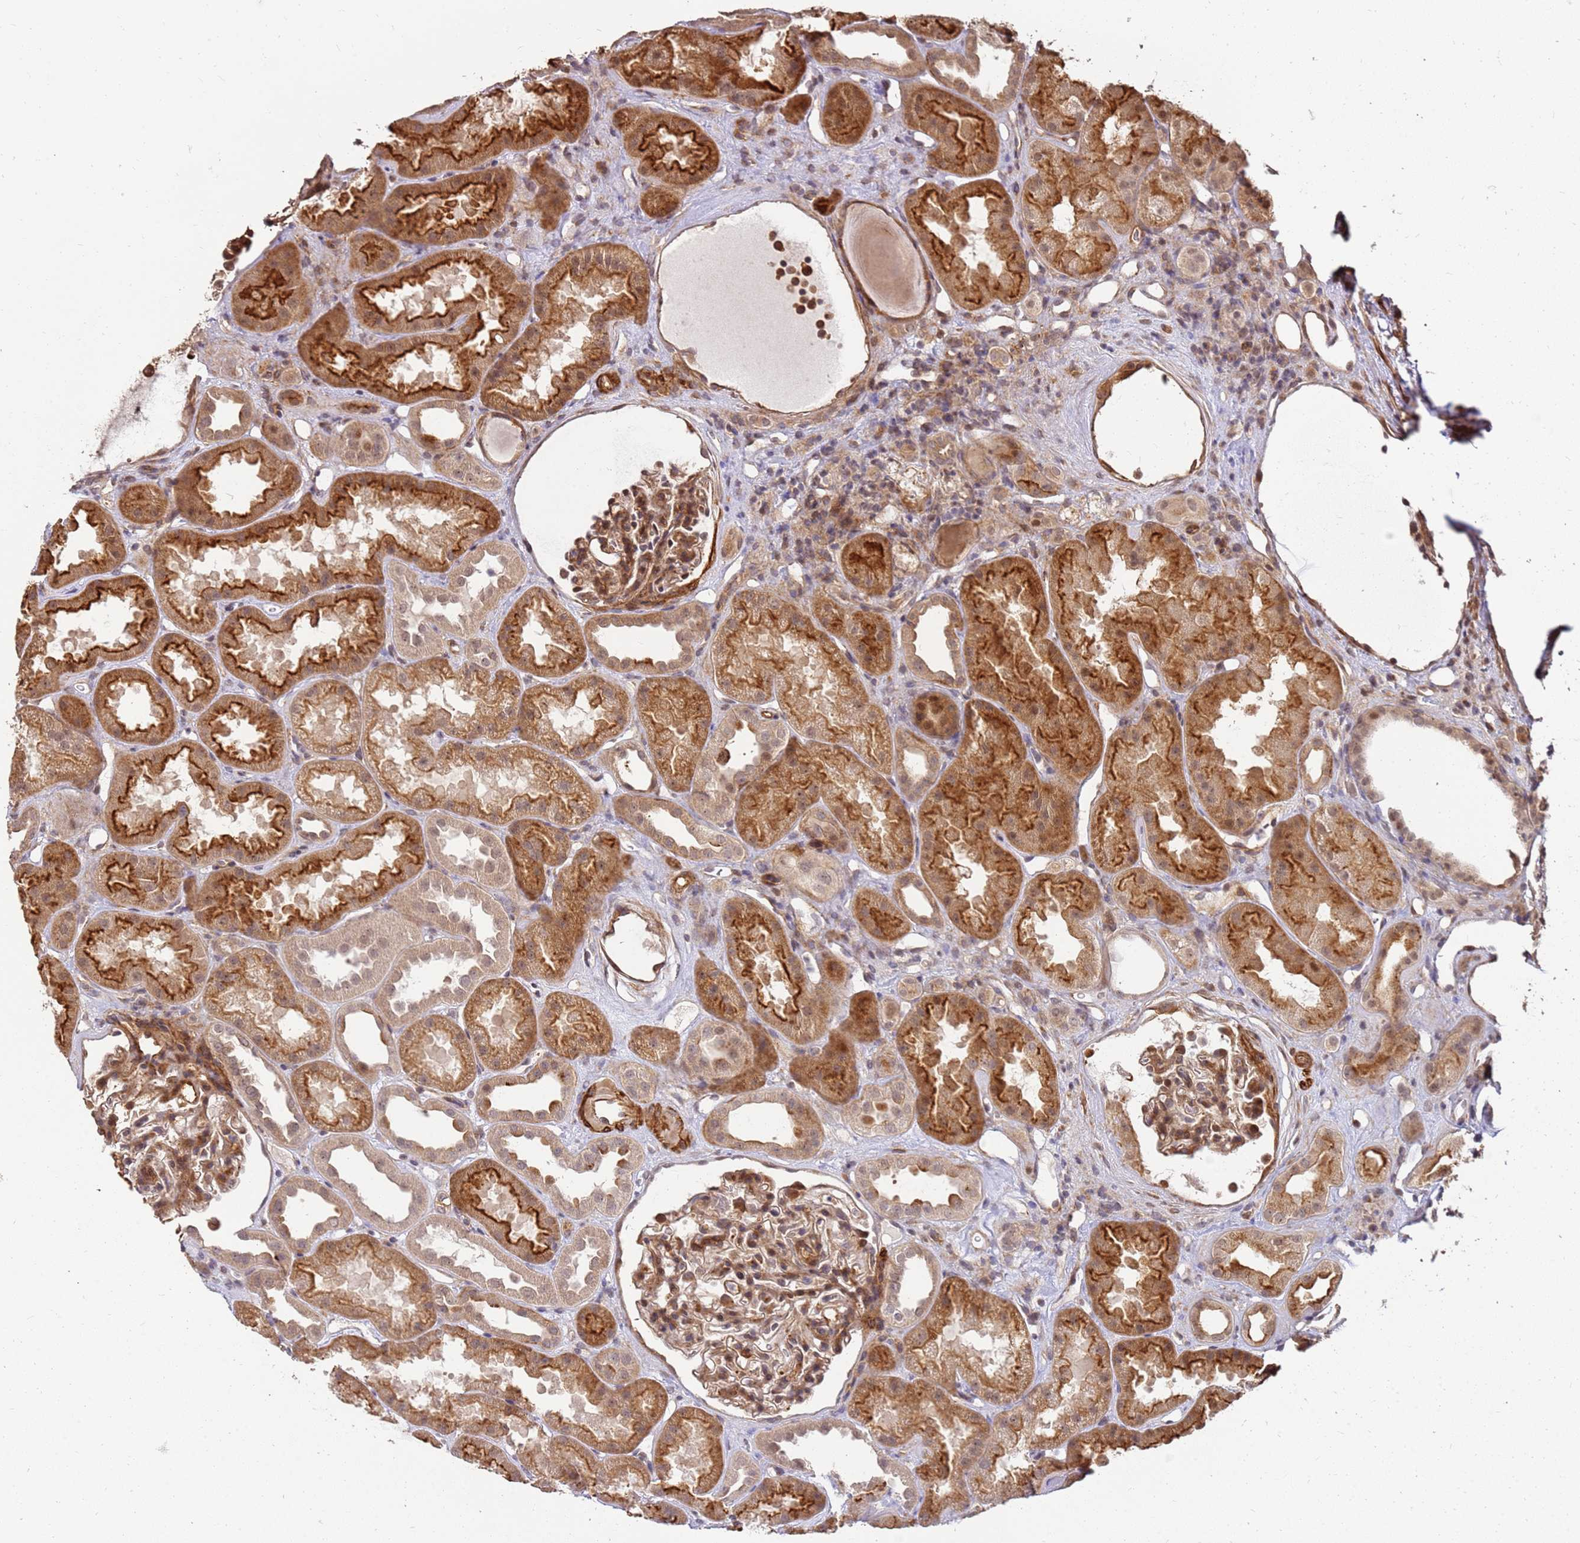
{"staining": {"intensity": "moderate", "quantity": ">75%", "location": "cytoplasmic/membranous,nuclear"}, "tissue": "kidney", "cell_type": "Cells in glomeruli", "image_type": "normal", "snomed": [{"axis": "morphology", "description": "Normal tissue, NOS"}, {"axis": "topography", "description": "Kidney"}], "caption": "Kidney stained with DAB IHC demonstrates medium levels of moderate cytoplasmic/membranous,nuclear positivity in approximately >75% of cells in glomeruli. (DAB (3,3'-diaminobenzidine) = brown stain, brightfield microscopy at high magnification).", "gene": "ST18", "patient": {"sex": "male", "age": 61}}